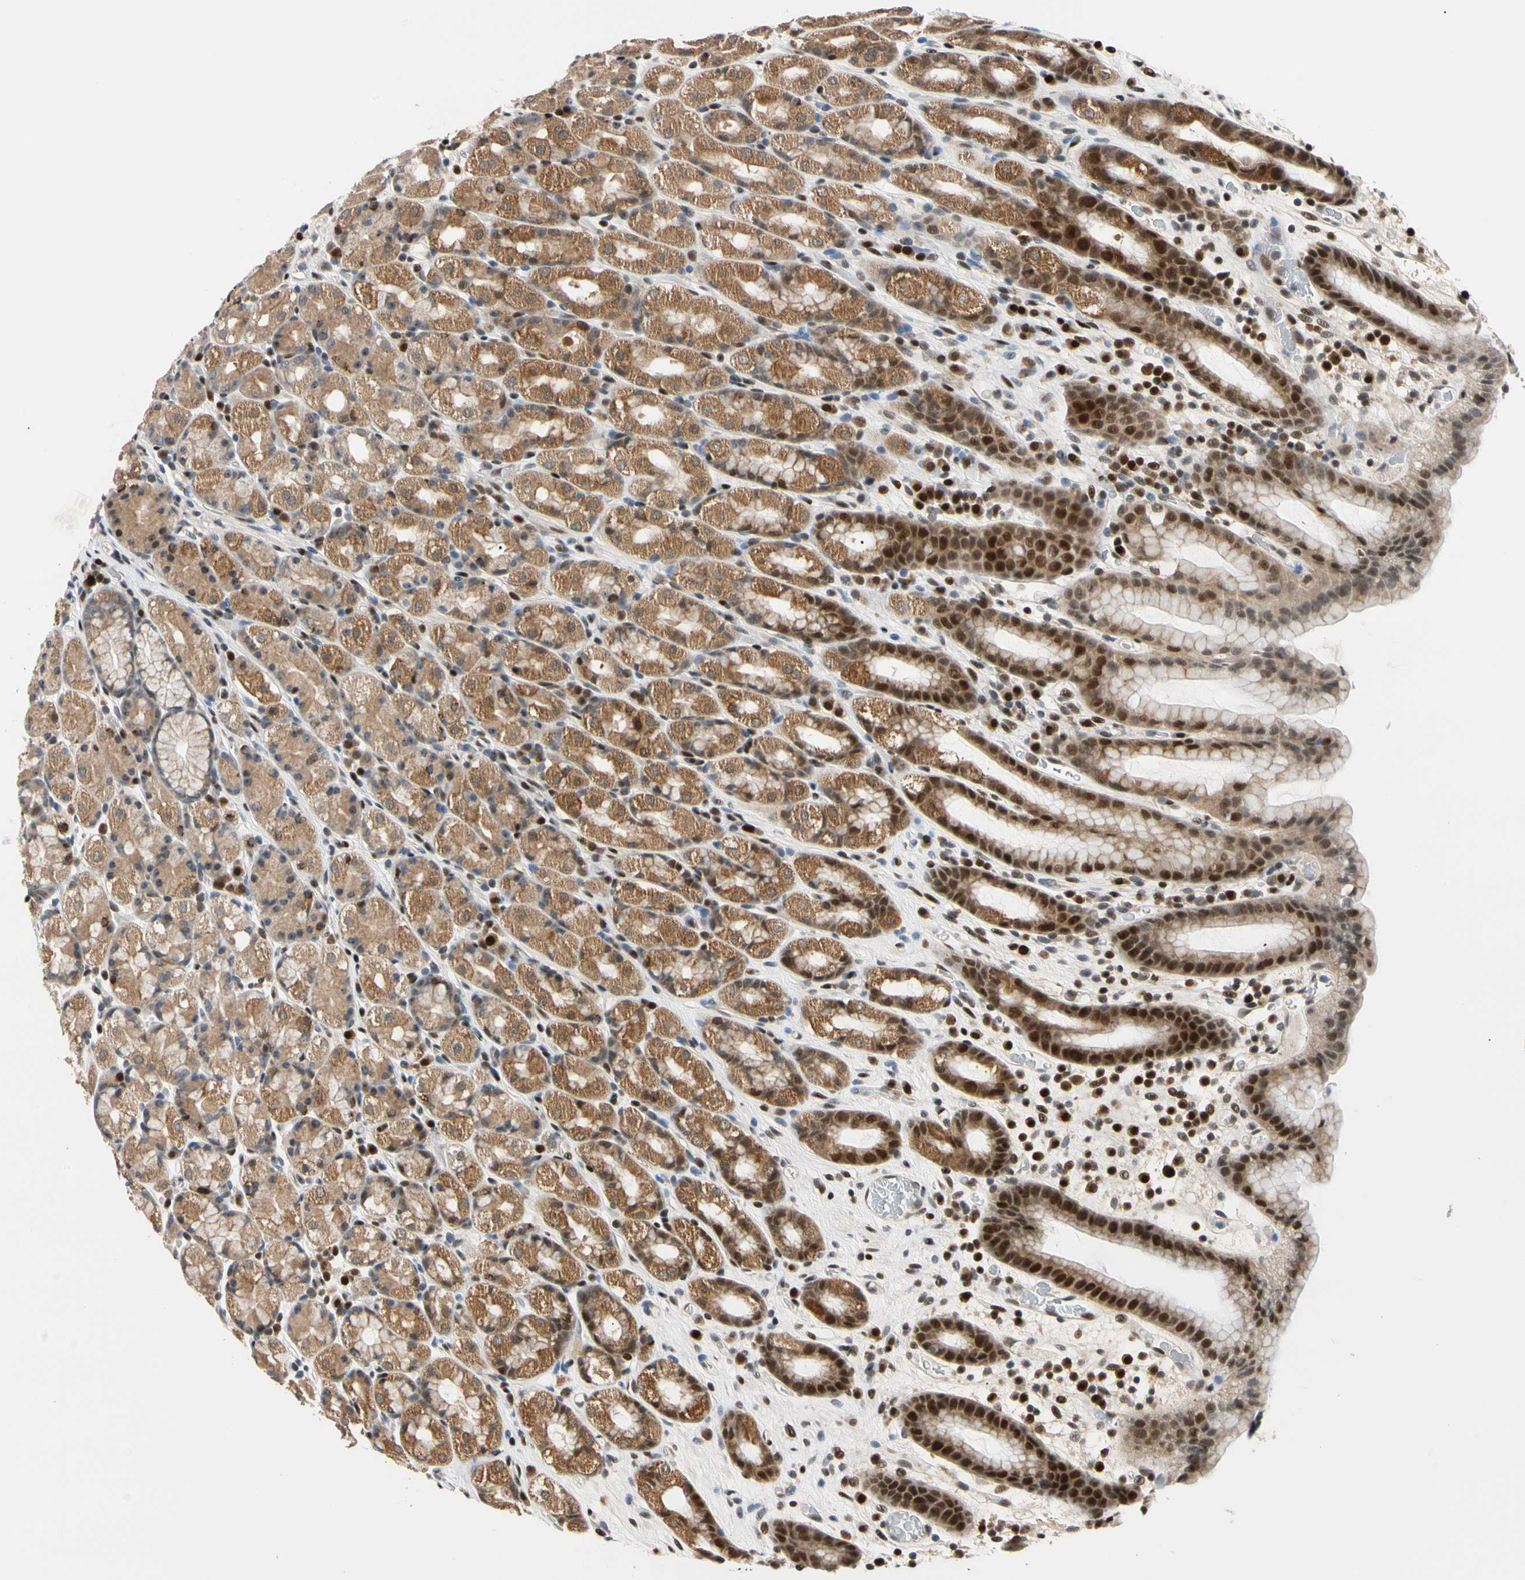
{"staining": {"intensity": "moderate", "quantity": ">75%", "location": "cytoplasmic/membranous,nuclear"}, "tissue": "stomach", "cell_type": "Glandular cells", "image_type": "normal", "snomed": [{"axis": "morphology", "description": "Normal tissue, NOS"}, {"axis": "topography", "description": "Stomach, upper"}], "caption": "IHC photomicrograph of normal stomach stained for a protein (brown), which shows medium levels of moderate cytoplasmic/membranous,nuclear positivity in about >75% of glandular cells.", "gene": "E2F1", "patient": {"sex": "male", "age": 68}}